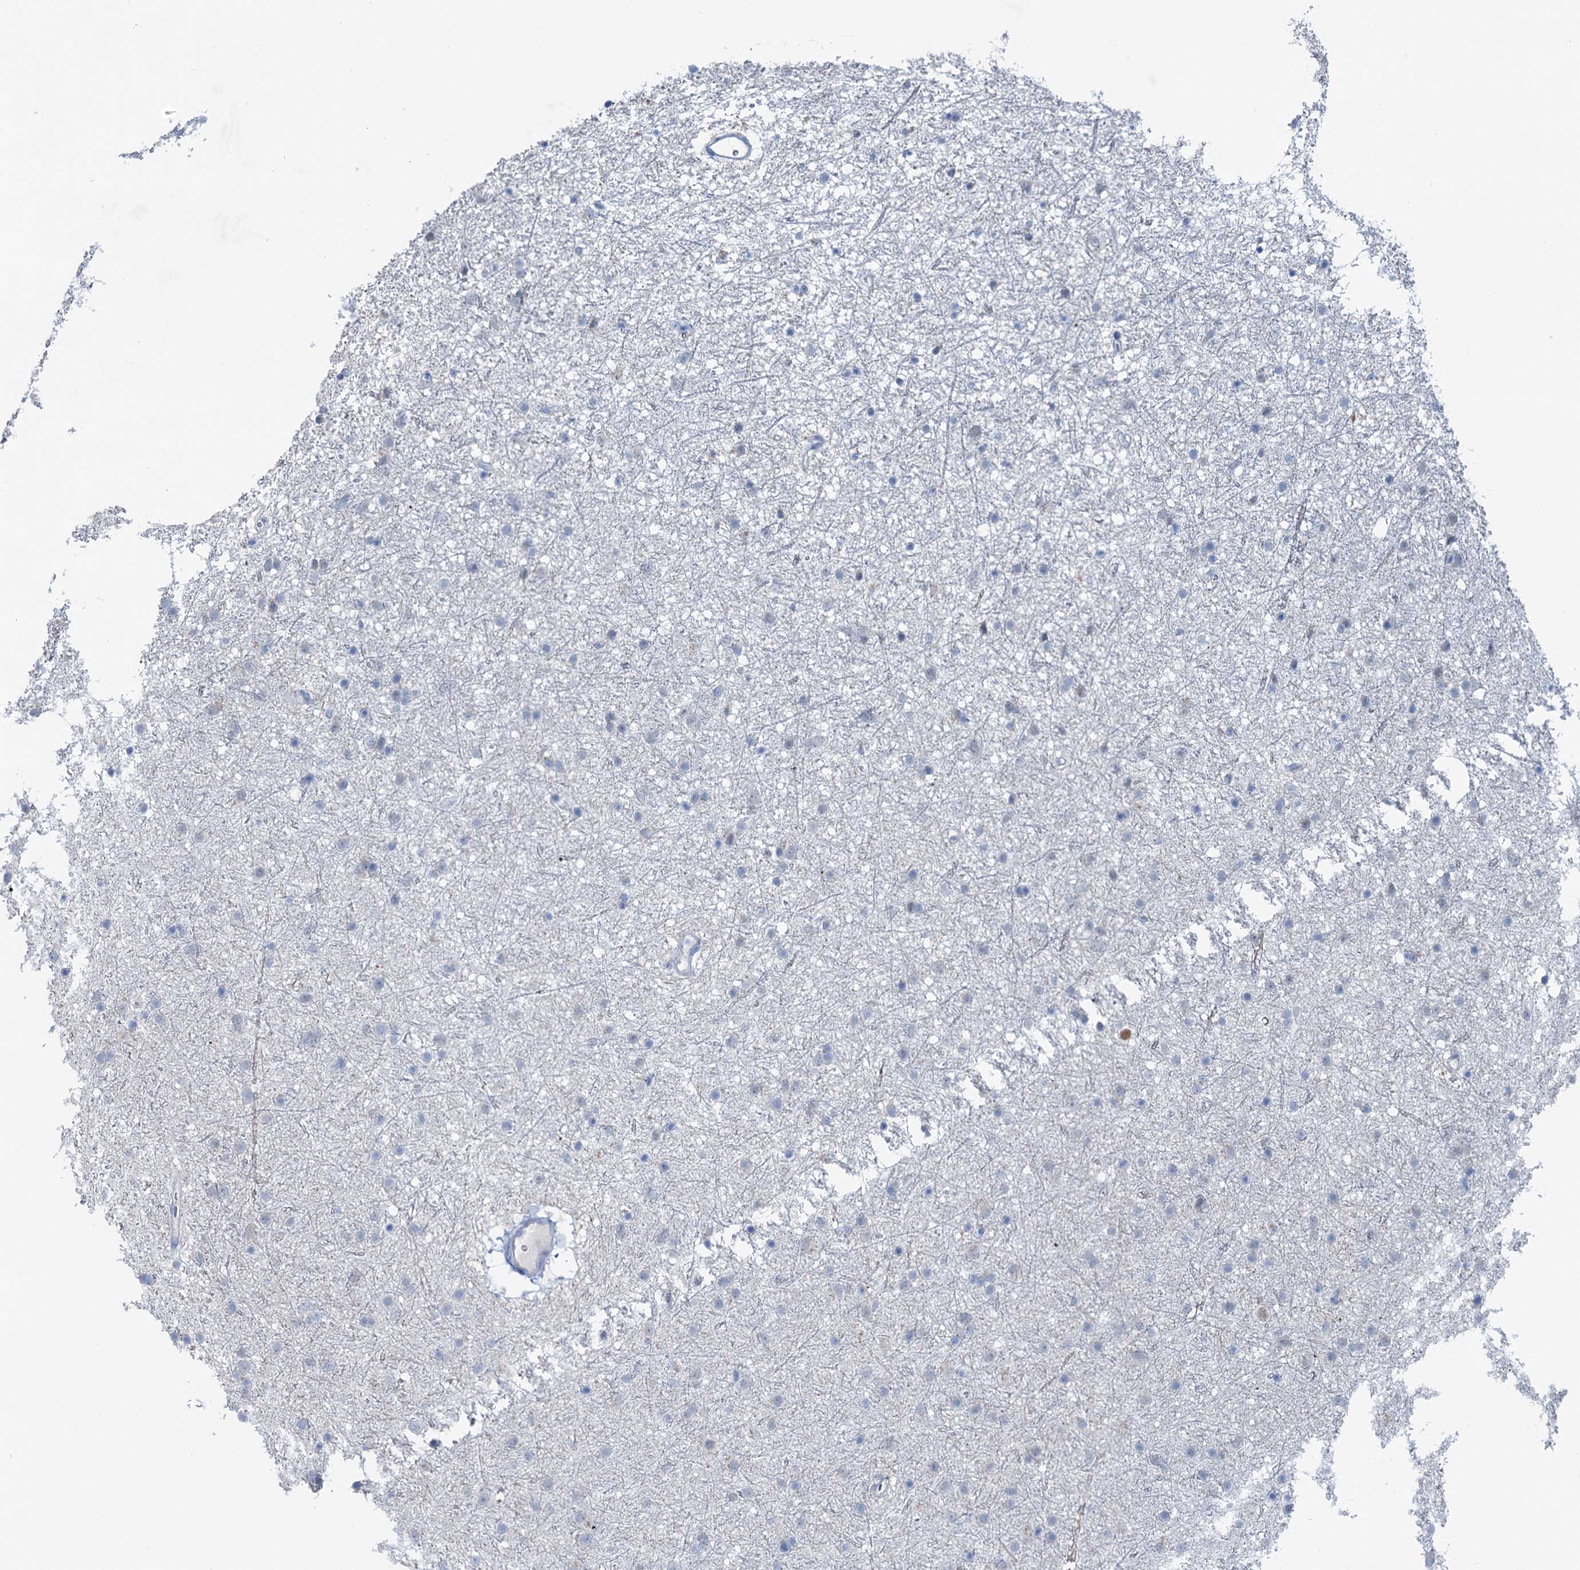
{"staining": {"intensity": "negative", "quantity": "none", "location": "none"}, "tissue": "glioma", "cell_type": "Tumor cells", "image_type": "cancer", "snomed": [{"axis": "morphology", "description": "Glioma, malignant, Low grade"}, {"axis": "topography", "description": "Cerebral cortex"}], "caption": "Human glioma stained for a protein using immunohistochemistry exhibits no expression in tumor cells.", "gene": "ELP4", "patient": {"sex": "female", "age": 39}}